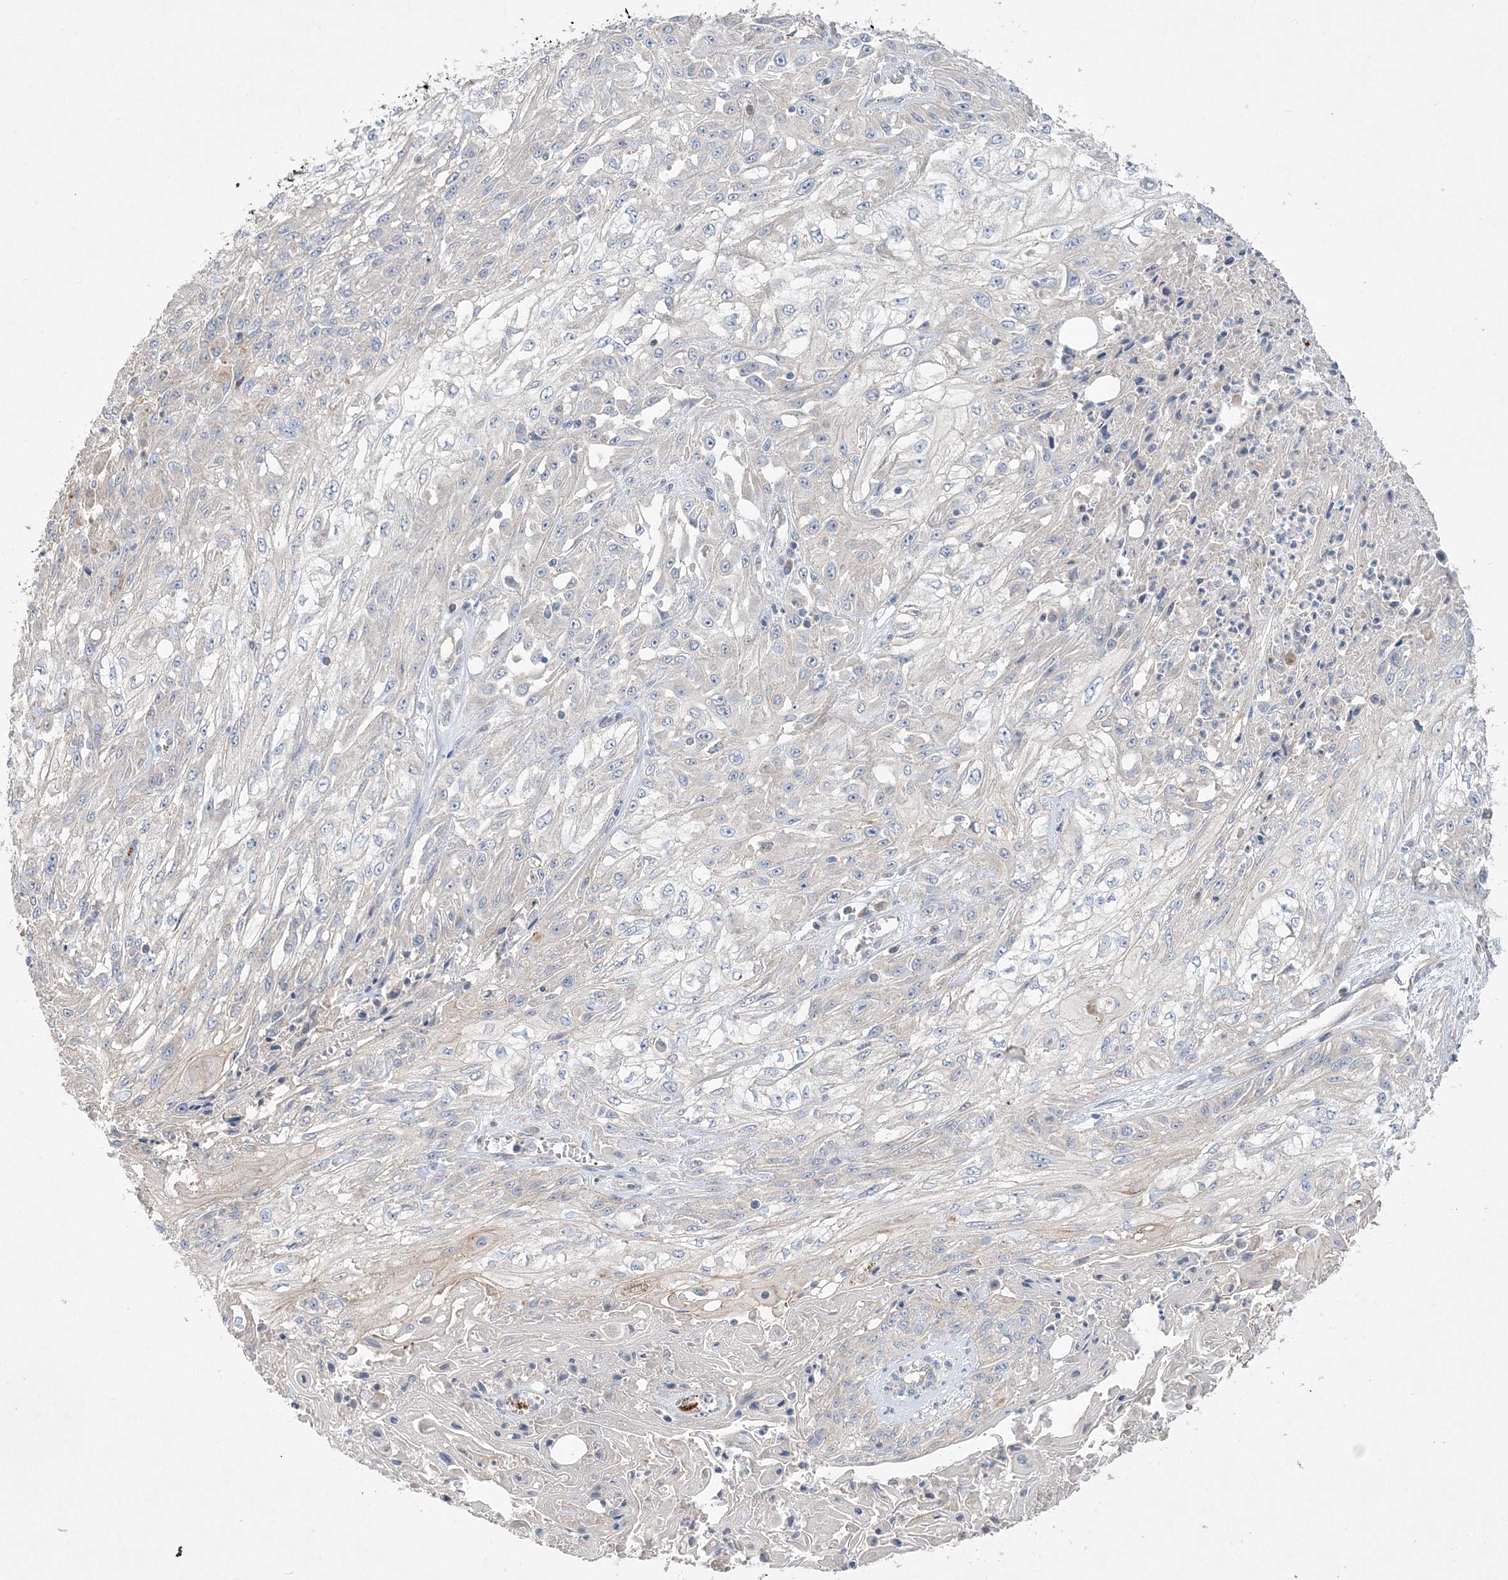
{"staining": {"intensity": "negative", "quantity": "none", "location": "none"}, "tissue": "skin cancer", "cell_type": "Tumor cells", "image_type": "cancer", "snomed": [{"axis": "morphology", "description": "Squamous cell carcinoma, NOS"}, {"axis": "morphology", "description": "Squamous cell carcinoma, metastatic, NOS"}, {"axis": "topography", "description": "Skin"}, {"axis": "topography", "description": "Lymph node"}], "caption": "Immunohistochemistry (IHC) of squamous cell carcinoma (skin) demonstrates no positivity in tumor cells.", "gene": "ADCK2", "patient": {"sex": "male", "age": 75}}